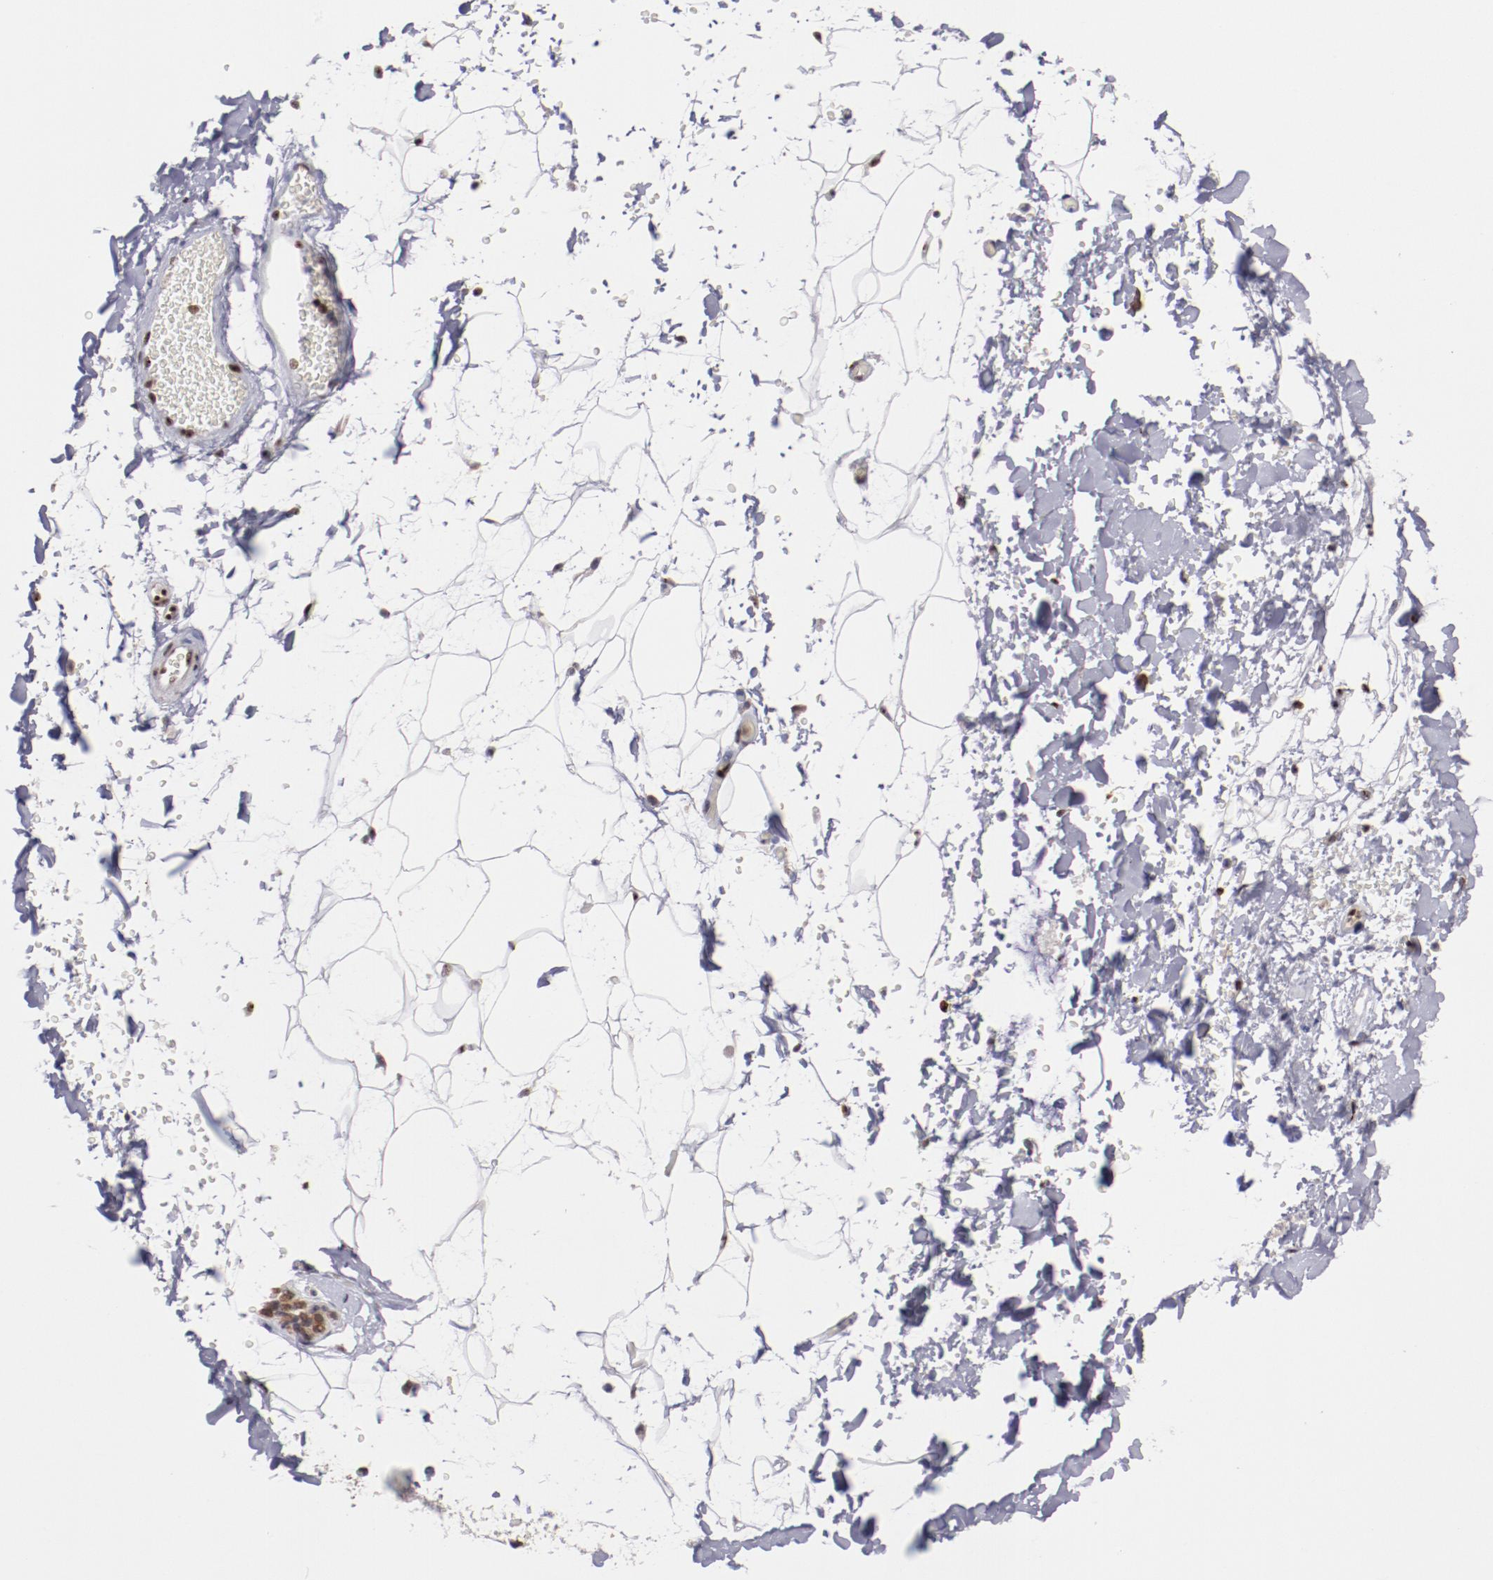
{"staining": {"intensity": "moderate", "quantity": ">75%", "location": "nuclear"}, "tissue": "adipose tissue", "cell_type": "Adipocytes", "image_type": "normal", "snomed": [{"axis": "morphology", "description": "Normal tissue, NOS"}, {"axis": "topography", "description": "Soft tissue"}], "caption": "Approximately >75% of adipocytes in unremarkable adipose tissue show moderate nuclear protein expression as visualized by brown immunohistochemical staining.", "gene": "DDX24", "patient": {"sex": "male", "age": 72}}